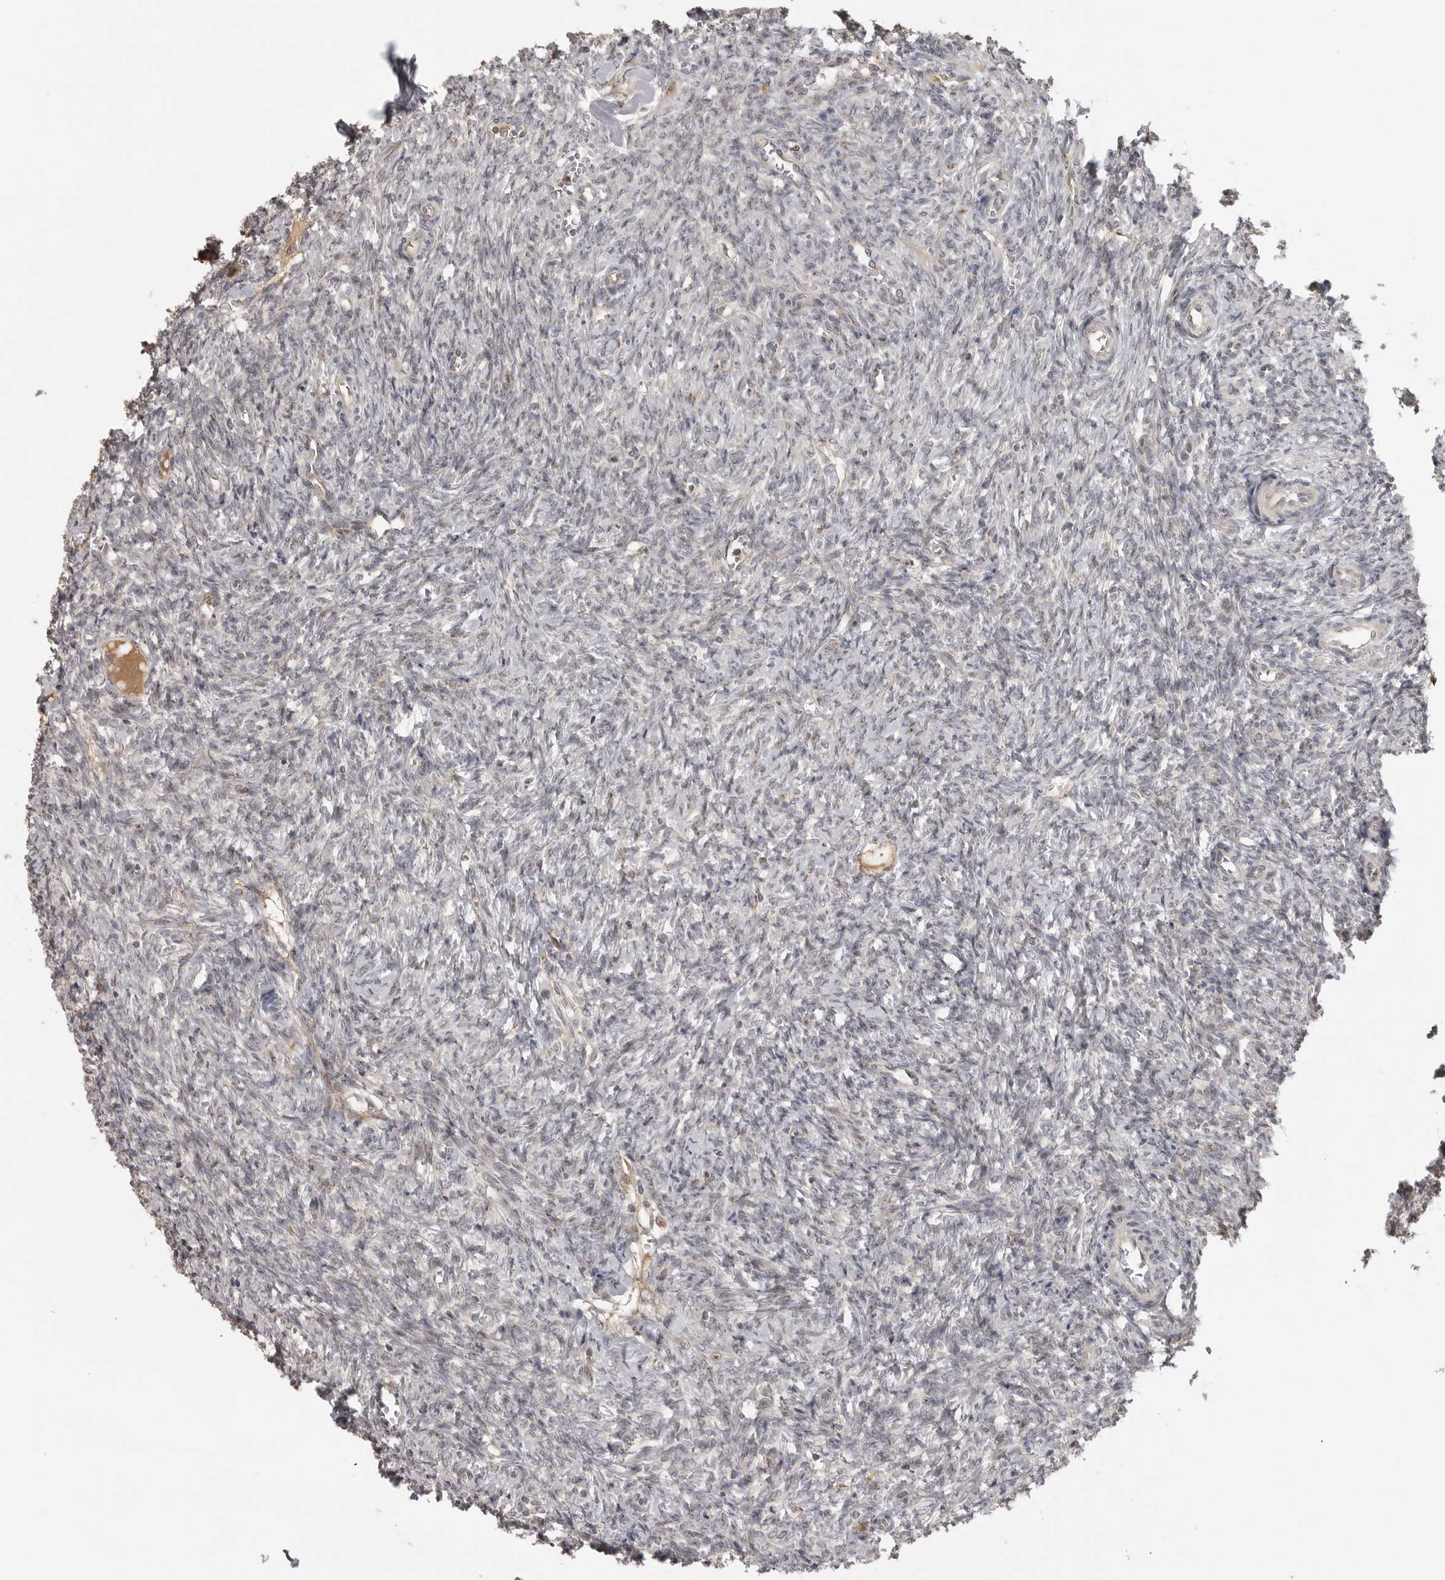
{"staining": {"intensity": "moderate", "quantity": ">75%", "location": "cytoplasmic/membranous"}, "tissue": "ovary", "cell_type": "Follicle cells", "image_type": "normal", "snomed": [{"axis": "morphology", "description": "Normal tissue, NOS"}, {"axis": "topography", "description": "Ovary"}], "caption": "Follicle cells show medium levels of moderate cytoplasmic/membranous positivity in about >75% of cells in benign ovary. The staining was performed using DAB (3,3'-diaminobenzidine) to visualize the protein expression in brown, while the nuclei were stained in blue with hematoxylin (Magnification: 20x).", "gene": "IDO1", "patient": {"sex": "female", "age": 41}}